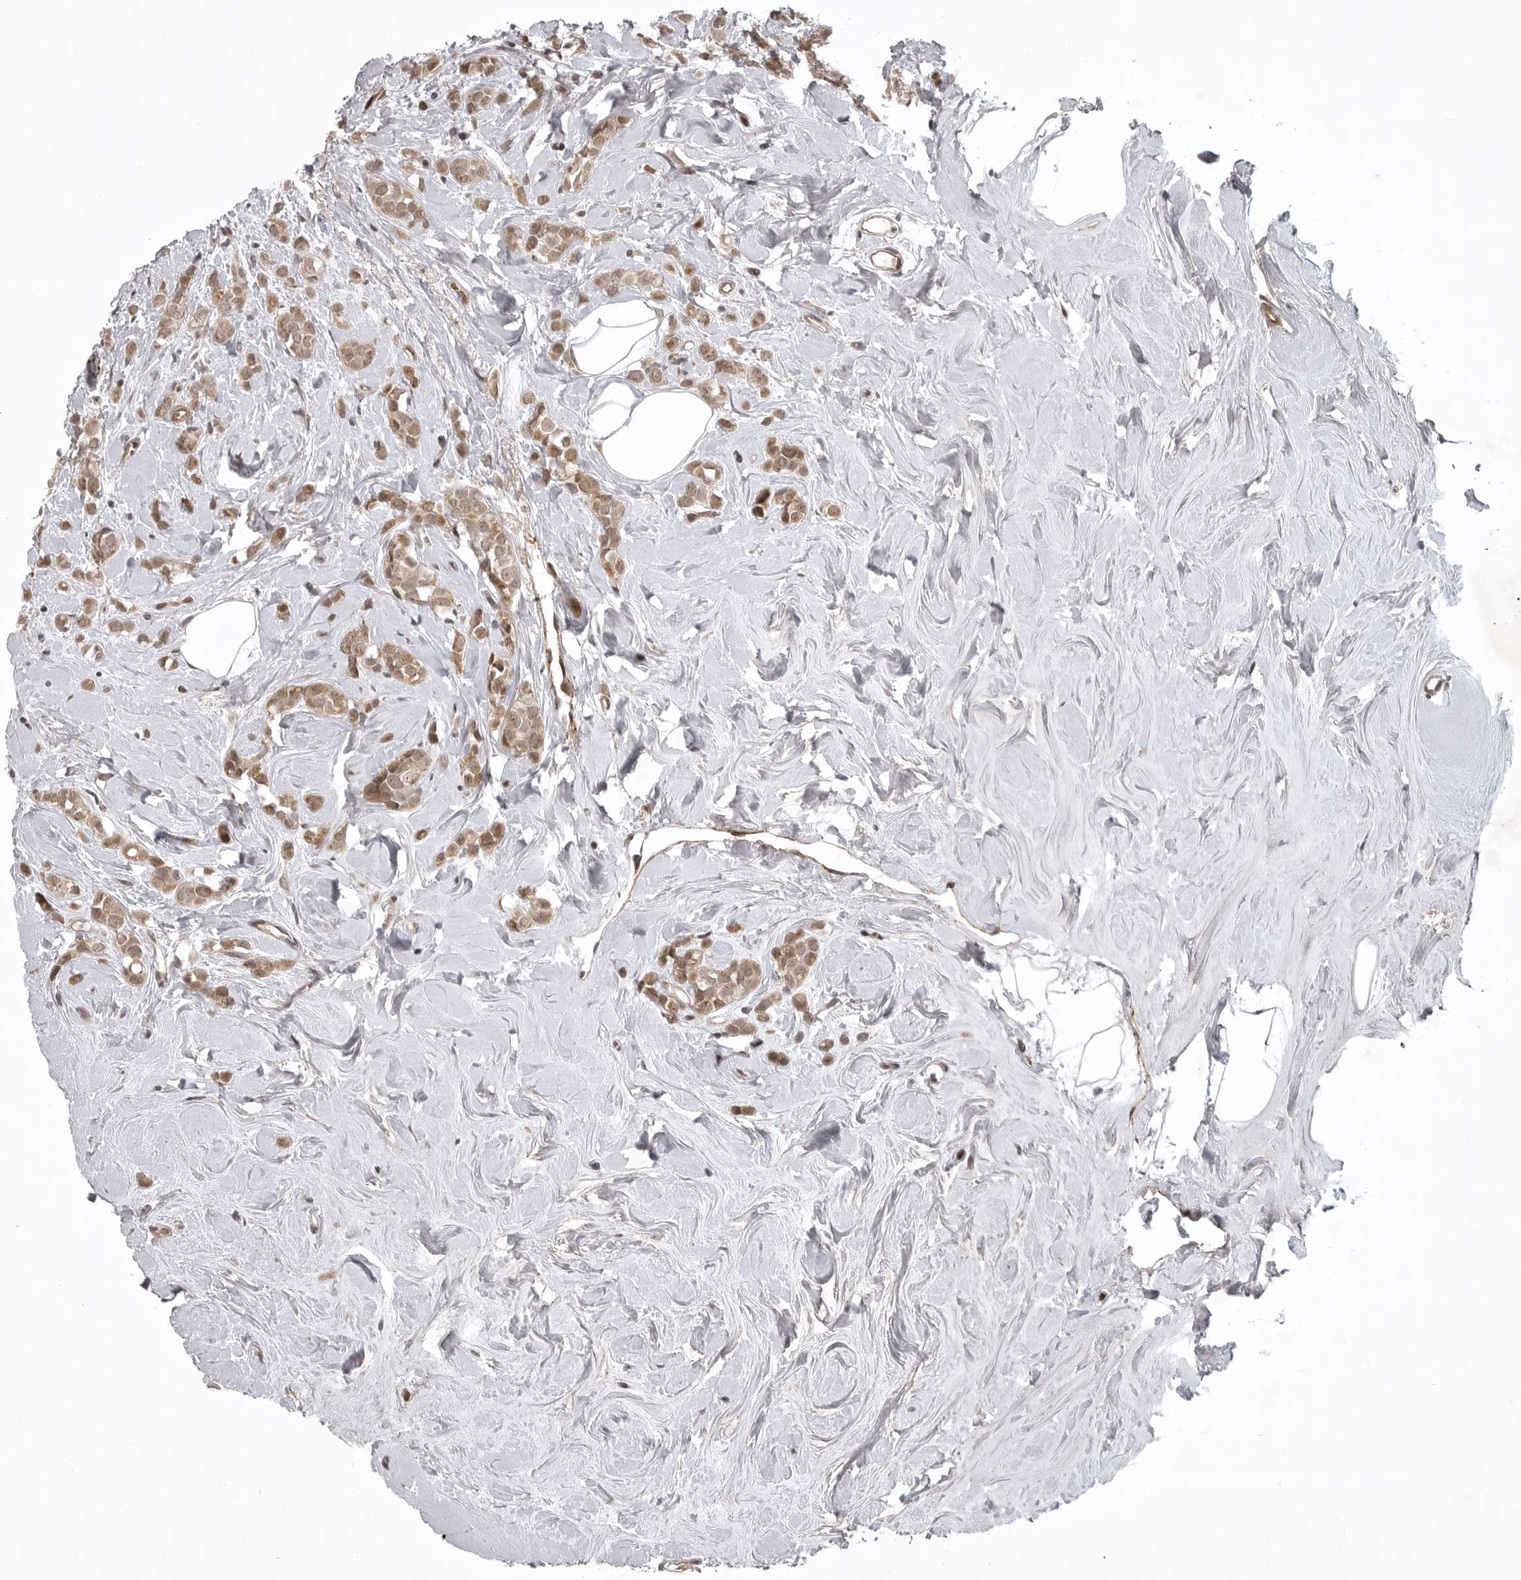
{"staining": {"intensity": "moderate", "quantity": ">75%", "location": "cytoplasmic/membranous,nuclear"}, "tissue": "breast cancer", "cell_type": "Tumor cells", "image_type": "cancer", "snomed": [{"axis": "morphology", "description": "Lobular carcinoma"}, {"axis": "topography", "description": "Breast"}], "caption": "This is a photomicrograph of immunohistochemistry staining of lobular carcinoma (breast), which shows moderate staining in the cytoplasmic/membranous and nuclear of tumor cells.", "gene": "SNX16", "patient": {"sex": "female", "age": 47}}